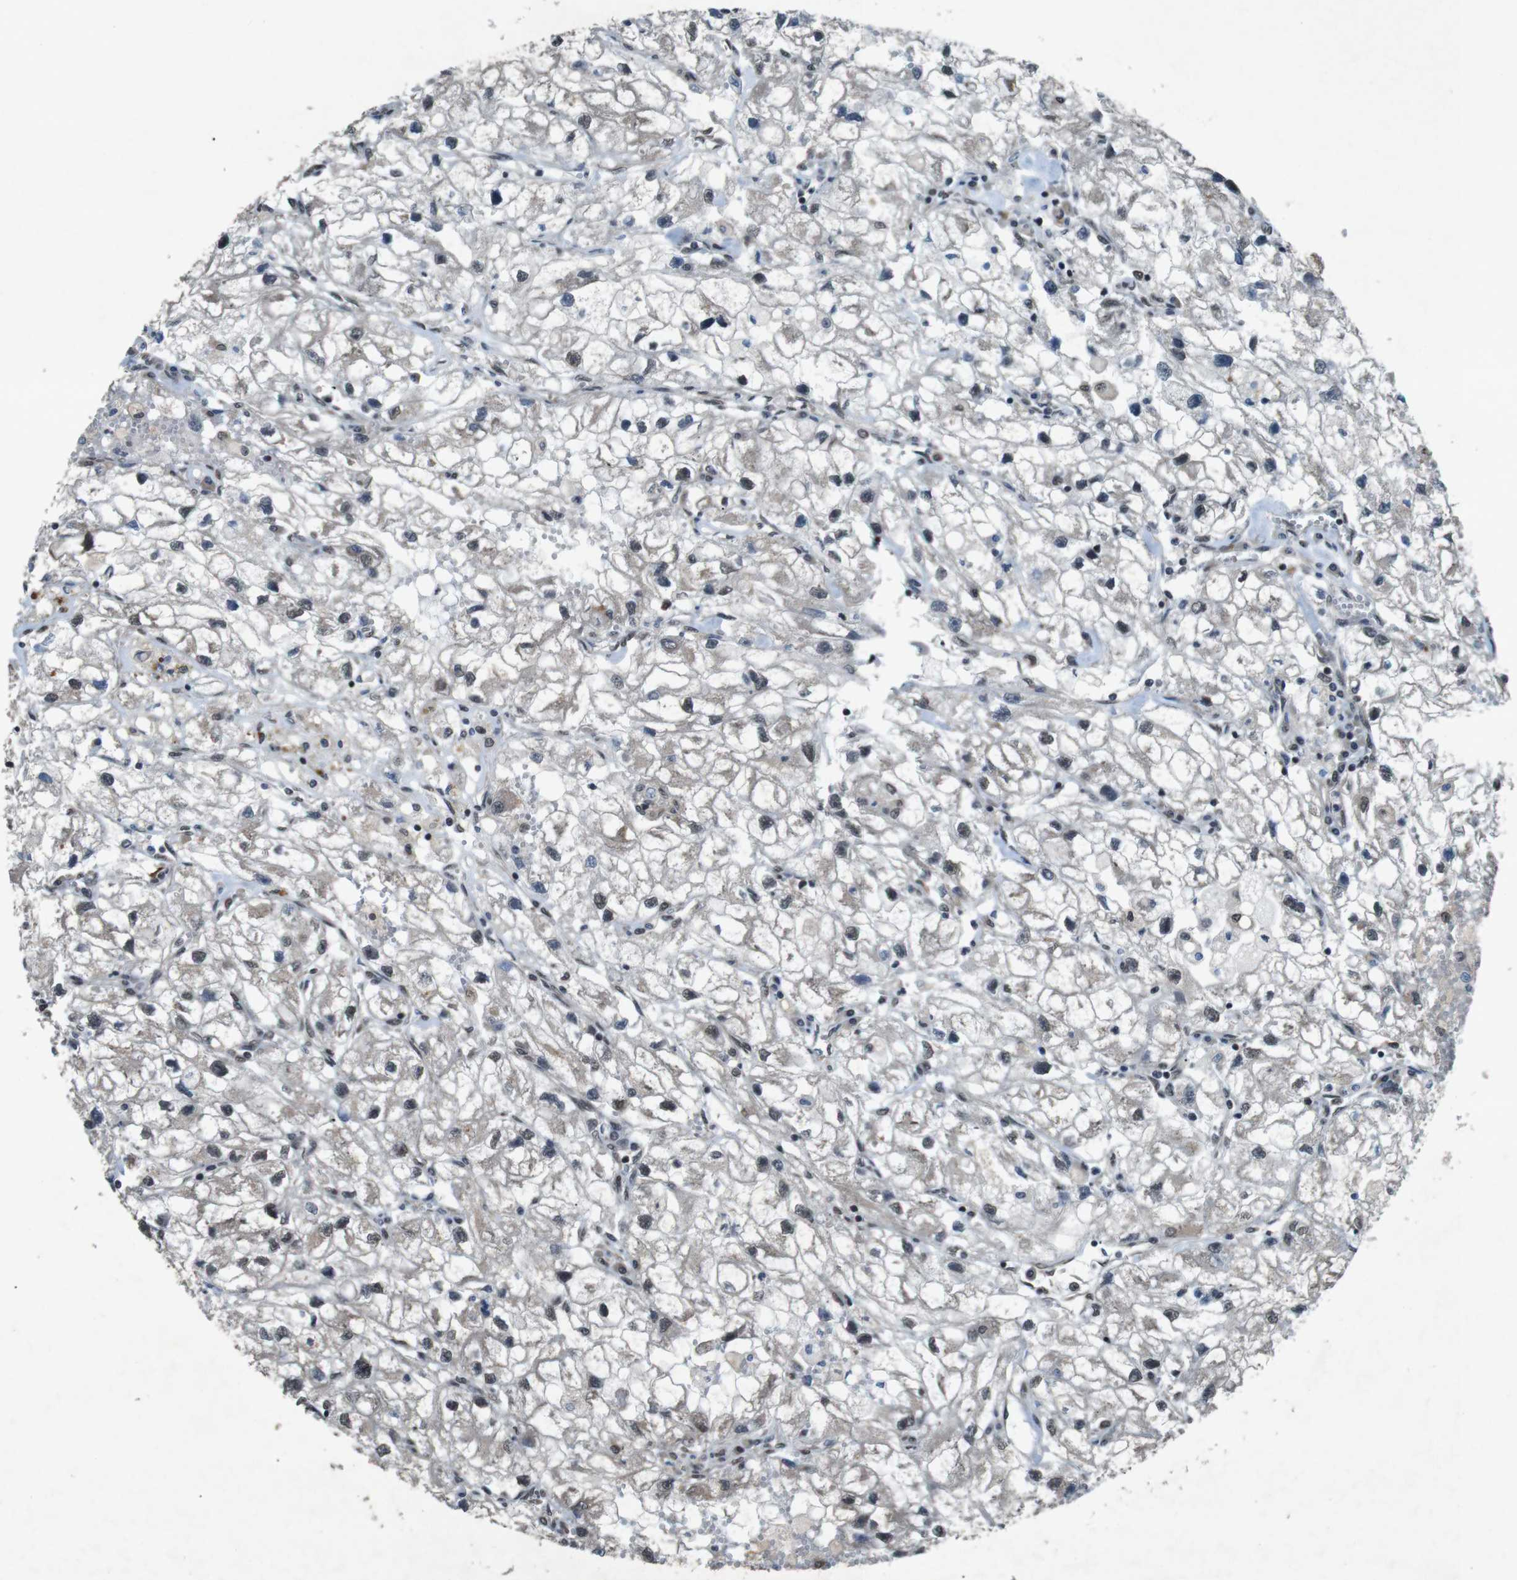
{"staining": {"intensity": "weak", "quantity": ">75%", "location": "cytoplasmic/membranous,nuclear"}, "tissue": "renal cancer", "cell_type": "Tumor cells", "image_type": "cancer", "snomed": [{"axis": "morphology", "description": "Adenocarcinoma, NOS"}, {"axis": "topography", "description": "Kidney"}], "caption": "Immunohistochemistry (IHC) micrograph of renal cancer stained for a protein (brown), which exhibits low levels of weak cytoplasmic/membranous and nuclear positivity in approximately >75% of tumor cells.", "gene": "SOCS1", "patient": {"sex": "female", "age": 70}}